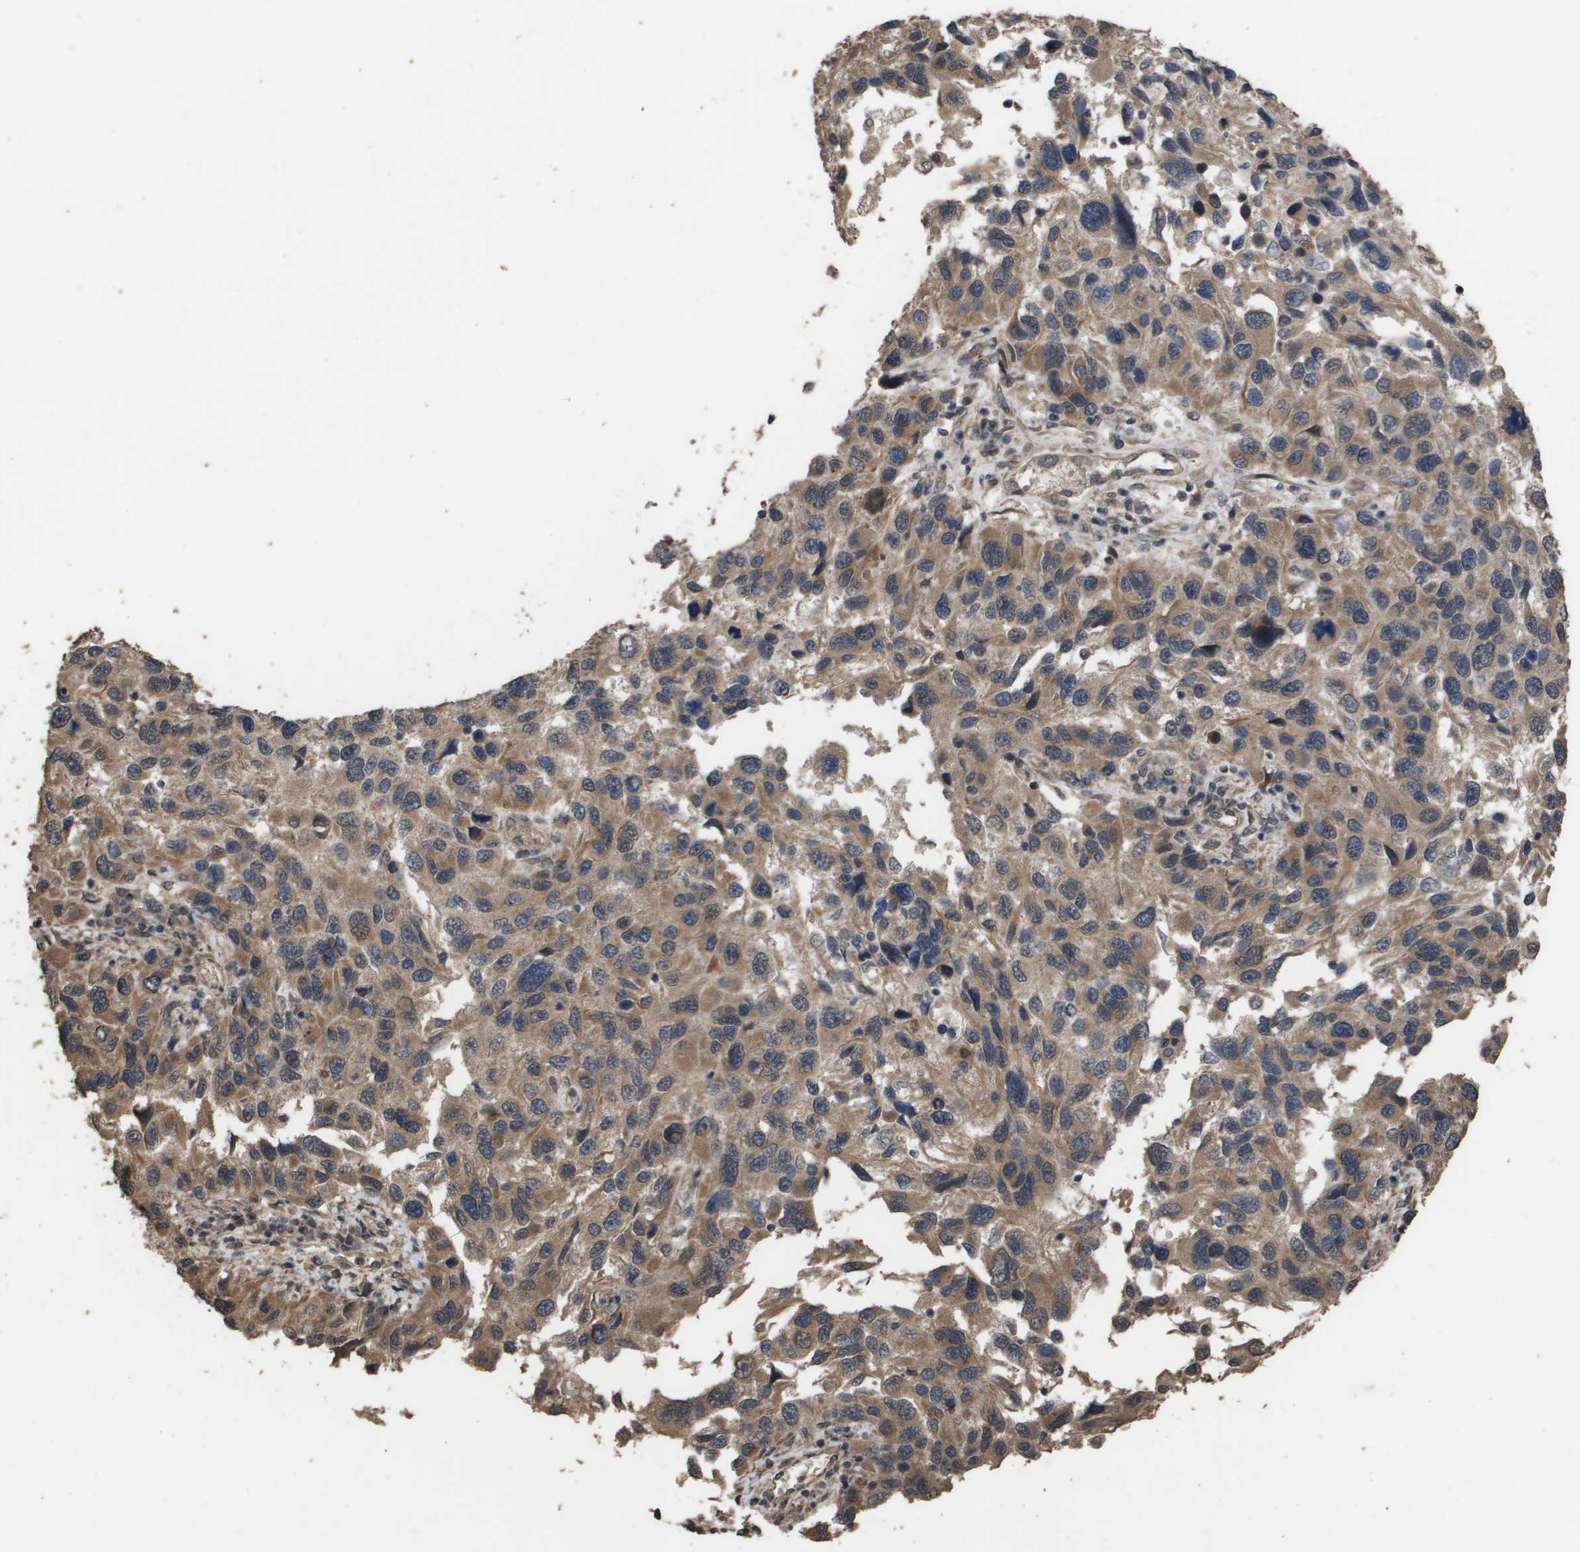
{"staining": {"intensity": "moderate", "quantity": ">75%", "location": "cytoplasmic/membranous"}, "tissue": "melanoma", "cell_type": "Tumor cells", "image_type": "cancer", "snomed": [{"axis": "morphology", "description": "Malignant melanoma, NOS"}, {"axis": "topography", "description": "Skin"}], "caption": "Immunohistochemical staining of malignant melanoma demonstrates moderate cytoplasmic/membranous protein staining in approximately >75% of tumor cells.", "gene": "CUL5", "patient": {"sex": "male", "age": 53}}